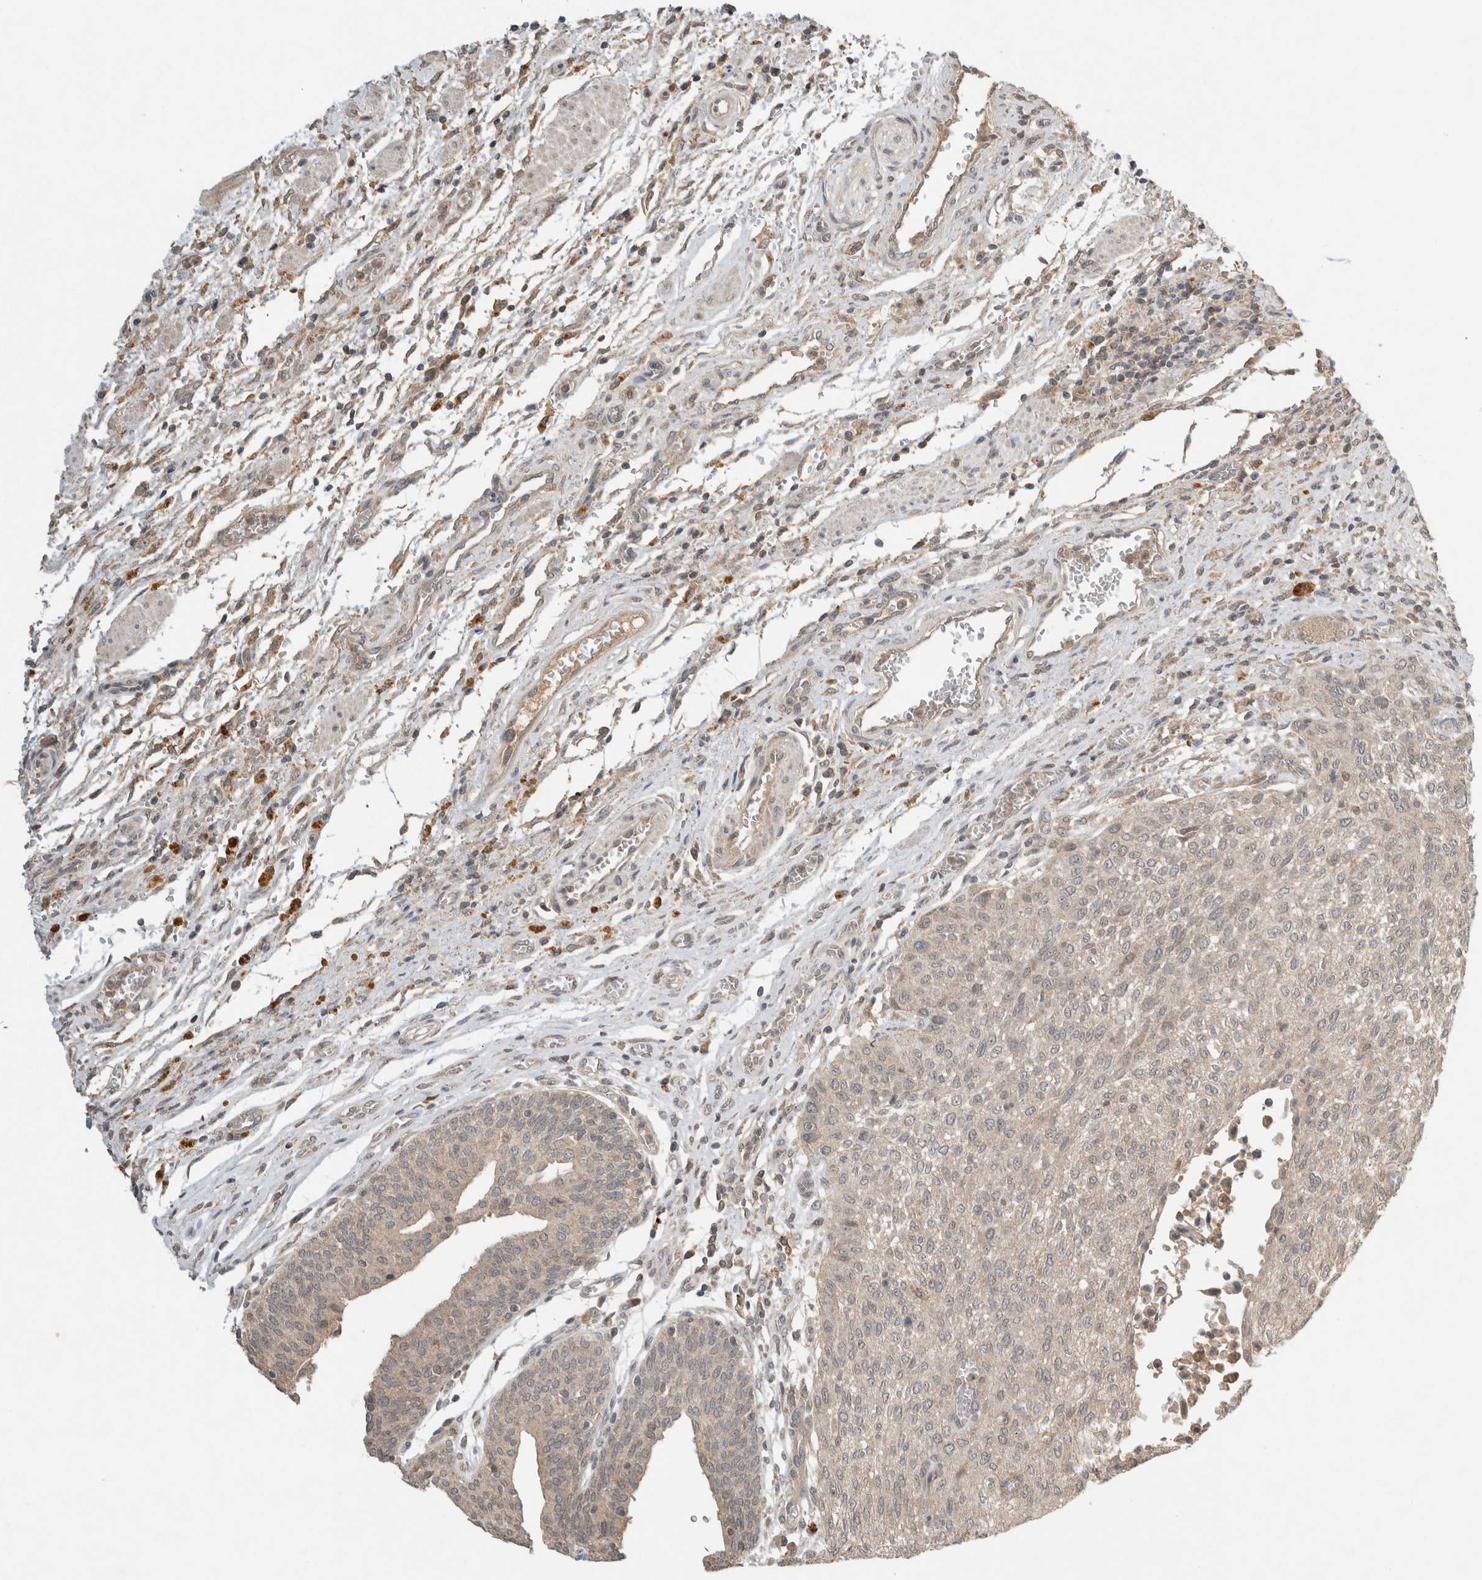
{"staining": {"intensity": "weak", "quantity": "<25%", "location": "cytoplasmic/membranous"}, "tissue": "urothelial cancer", "cell_type": "Tumor cells", "image_type": "cancer", "snomed": [{"axis": "morphology", "description": "Urothelial carcinoma, Low grade"}, {"axis": "morphology", "description": "Urothelial carcinoma, High grade"}, {"axis": "topography", "description": "Urinary bladder"}], "caption": "Urothelial carcinoma (high-grade) was stained to show a protein in brown. There is no significant staining in tumor cells.", "gene": "LOXL2", "patient": {"sex": "male", "age": 35}}